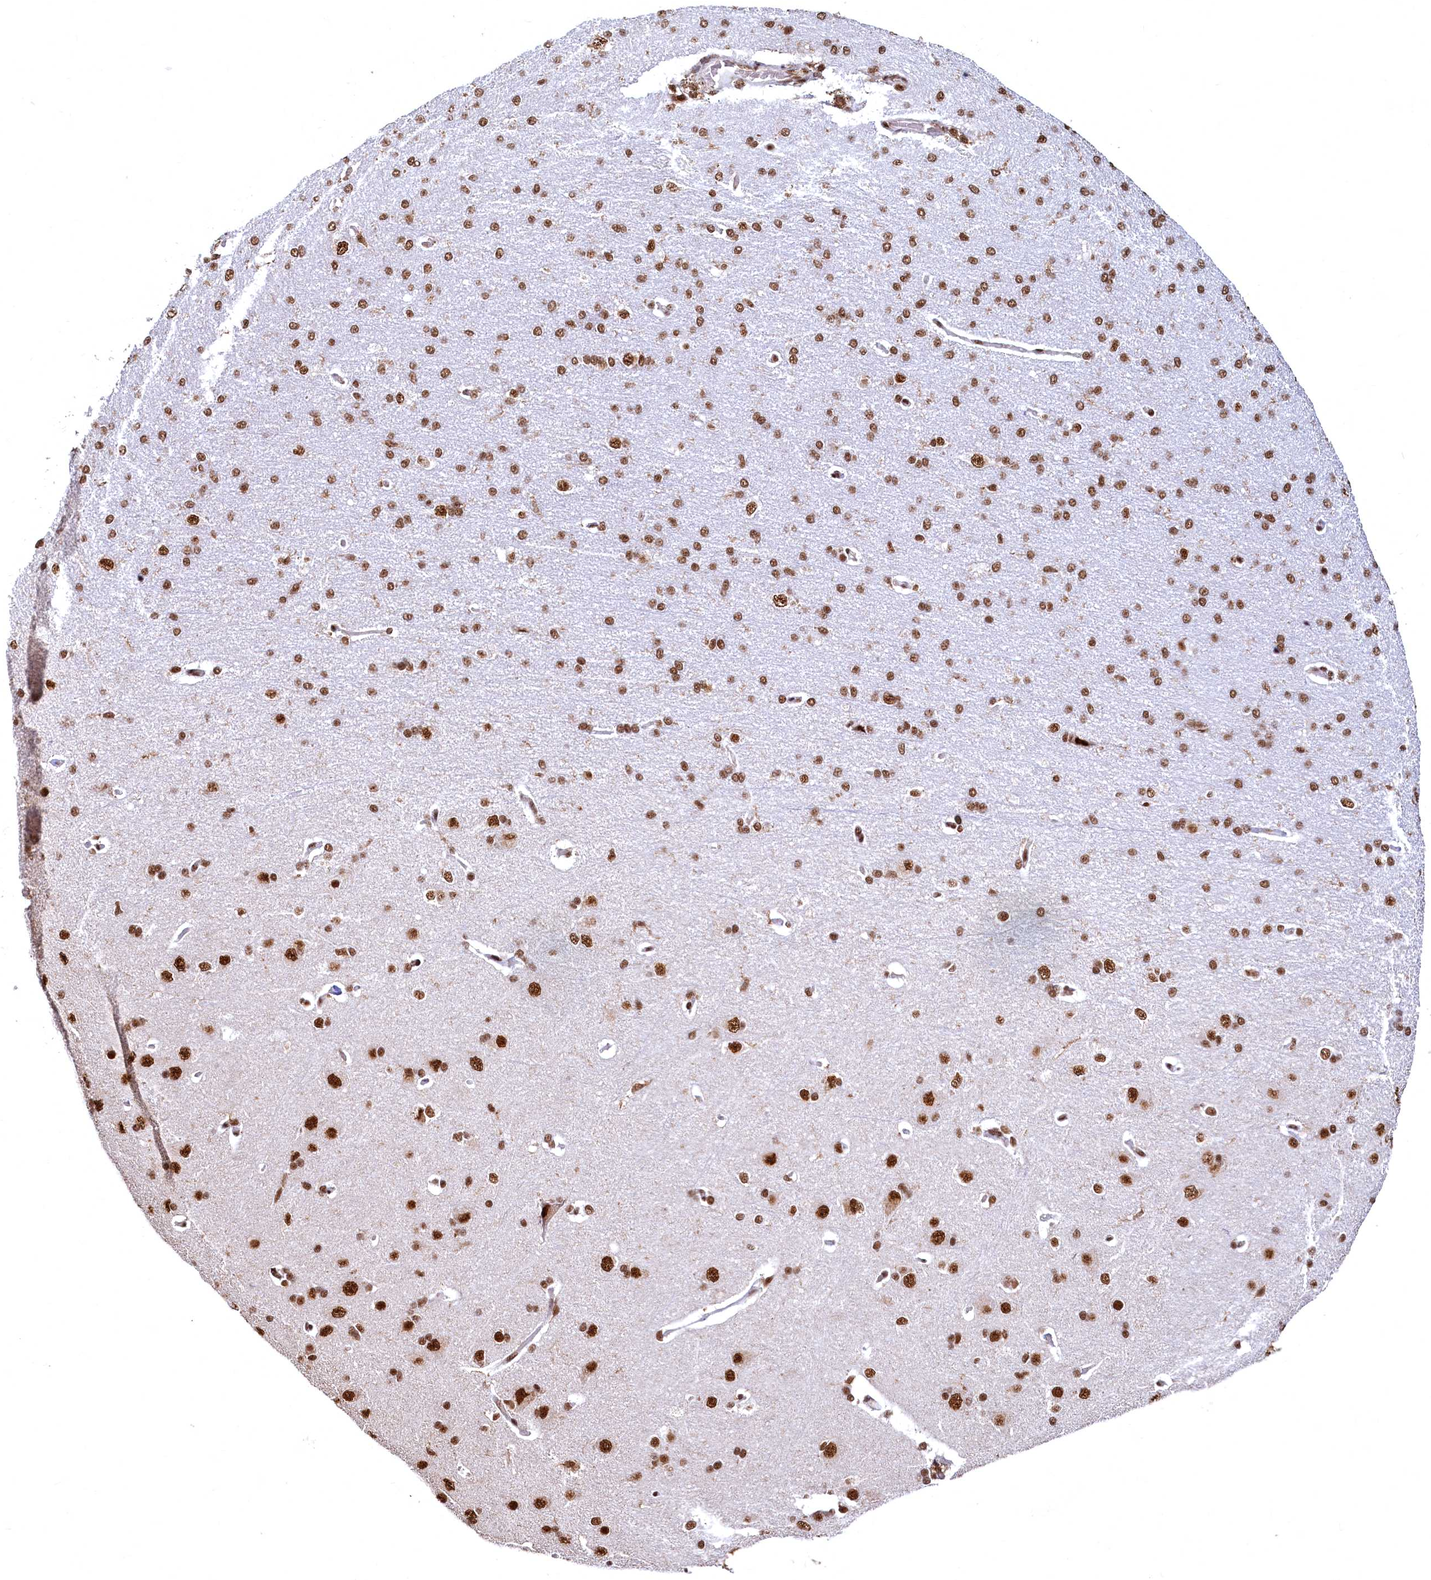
{"staining": {"intensity": "moderate", "quantity": "25%-75%", "location": "nuclear"}, "tissue": "cerebral cortex", "cell_type": "Endothelial cells", "image_type": "normal", "snomed": [{"axis": "morphology", "description": "Normal tissue, NOS"}, {"axis": "topography", "description": "Cerebral cortex"}], "caption": "Endothelial cells demonstrate moderate nuclear expression in approximately 25%-75% of cells in normal cerebral cortex.", "gene": "RSRC2", "patient": {"sex": "male", "age": 62}}